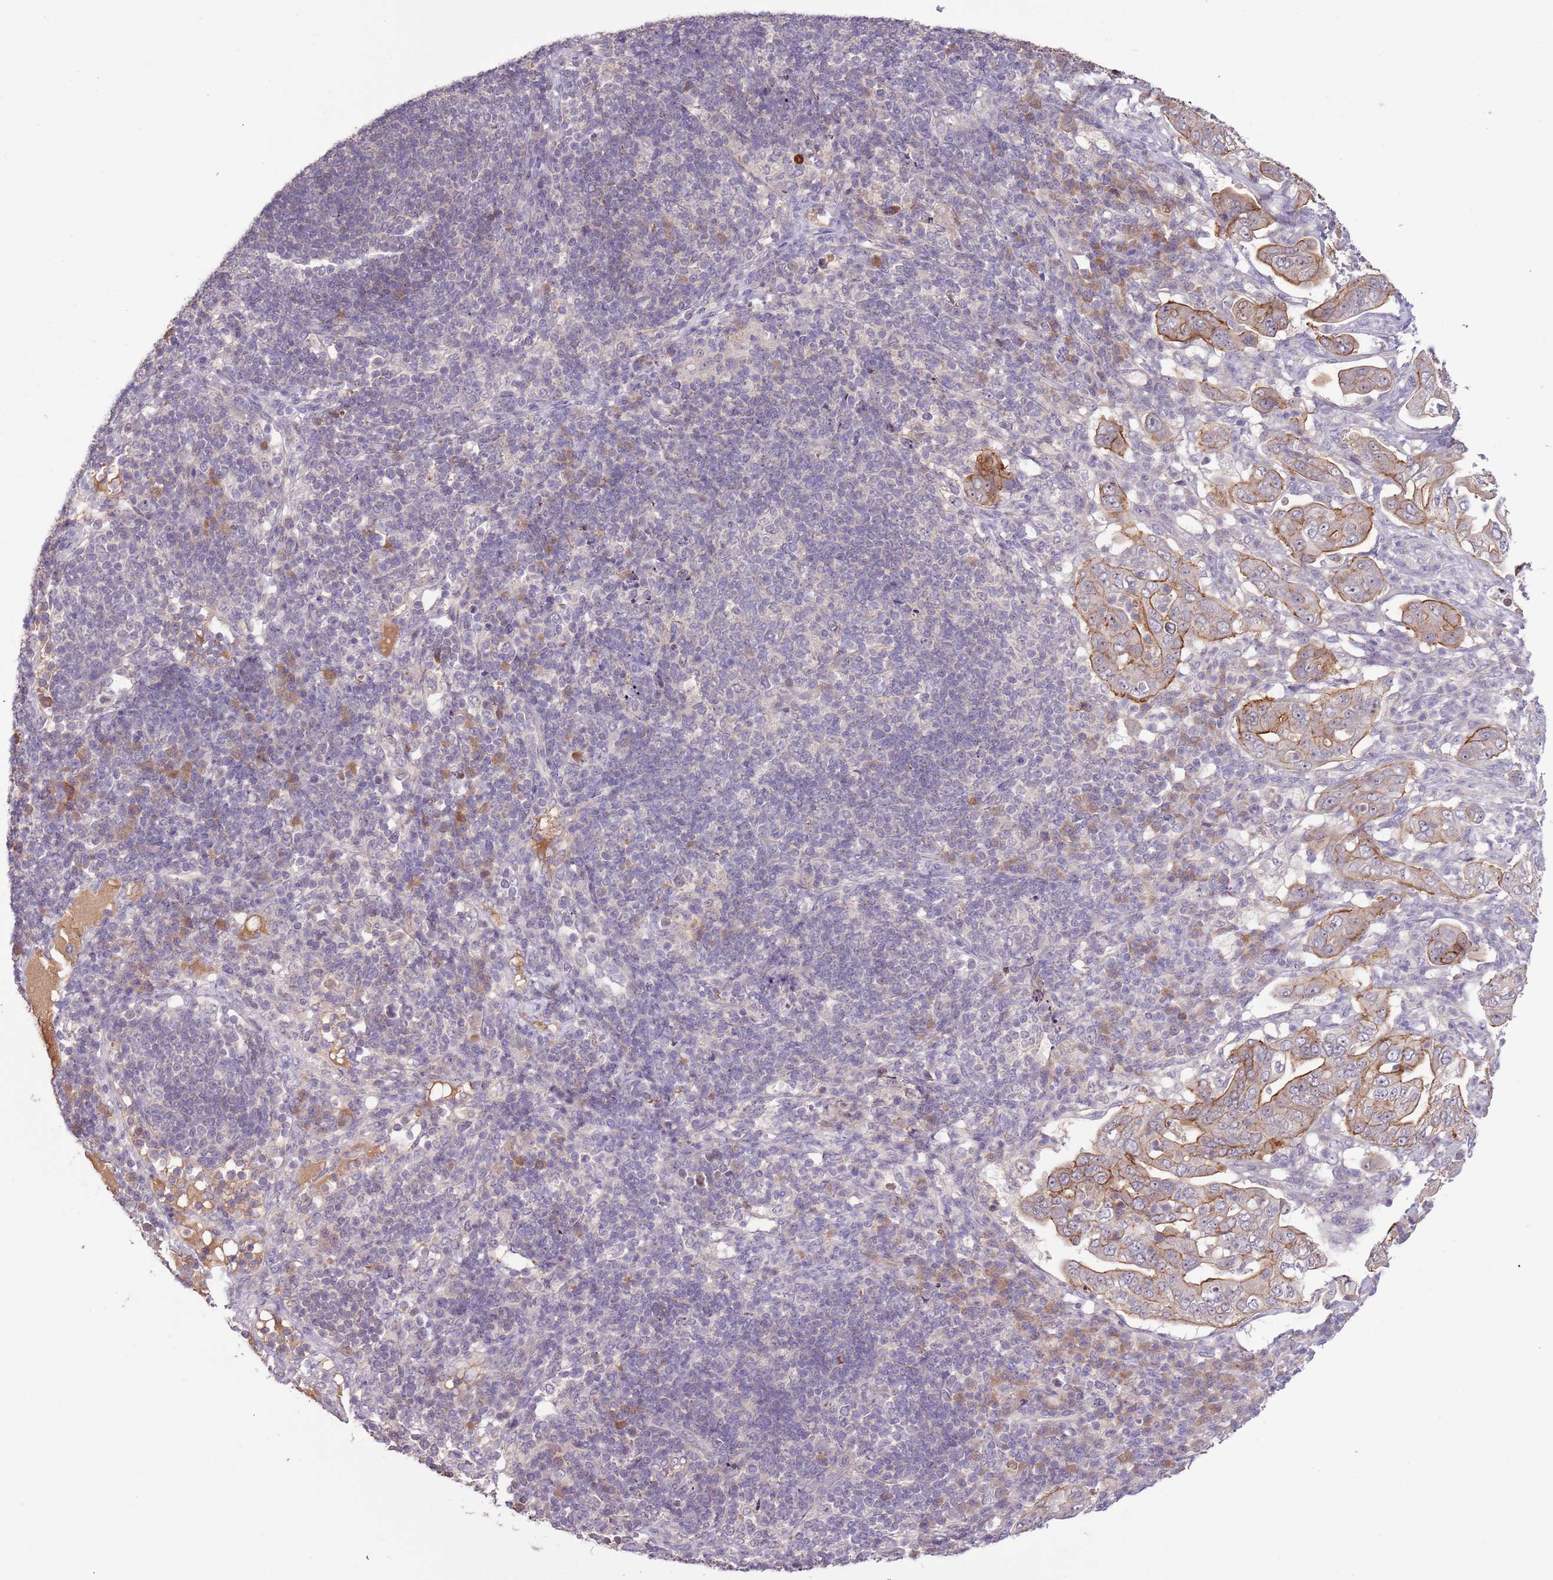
{"staining": {"intensity": "moderate", "quantity": "25%-75%", "location": "cytoplasmic/membranous"}, "tissue": "pancreatic cancer", "cell_type": "Tumor cells", "image_type": "cancer", "snomed": [{"axis": "morphology", "description": "Normal tissue, NOS"}, {"axis": "morphology", "description": "Adenocarcinoma, NOS"}, {"axis": "topography", "description": "Lymph node"}, {"axis": "topography", "description": "Pancreas"}], "caption": "Immunohistochemical staining of human pancreatic cancer (adenocarcinoma) displays moderate cytoplasmic/membranous protein positivity in approximately 25%-75% of tumor cells. The staining is performed using DAB (3,3'-diaminobenzidine) brown chromogen to label protein expression. The nuclei are counter-stained blue using hematoxylin.", "gene": "SHROOM3", "patient": {"sex": "female", "age": 67}}